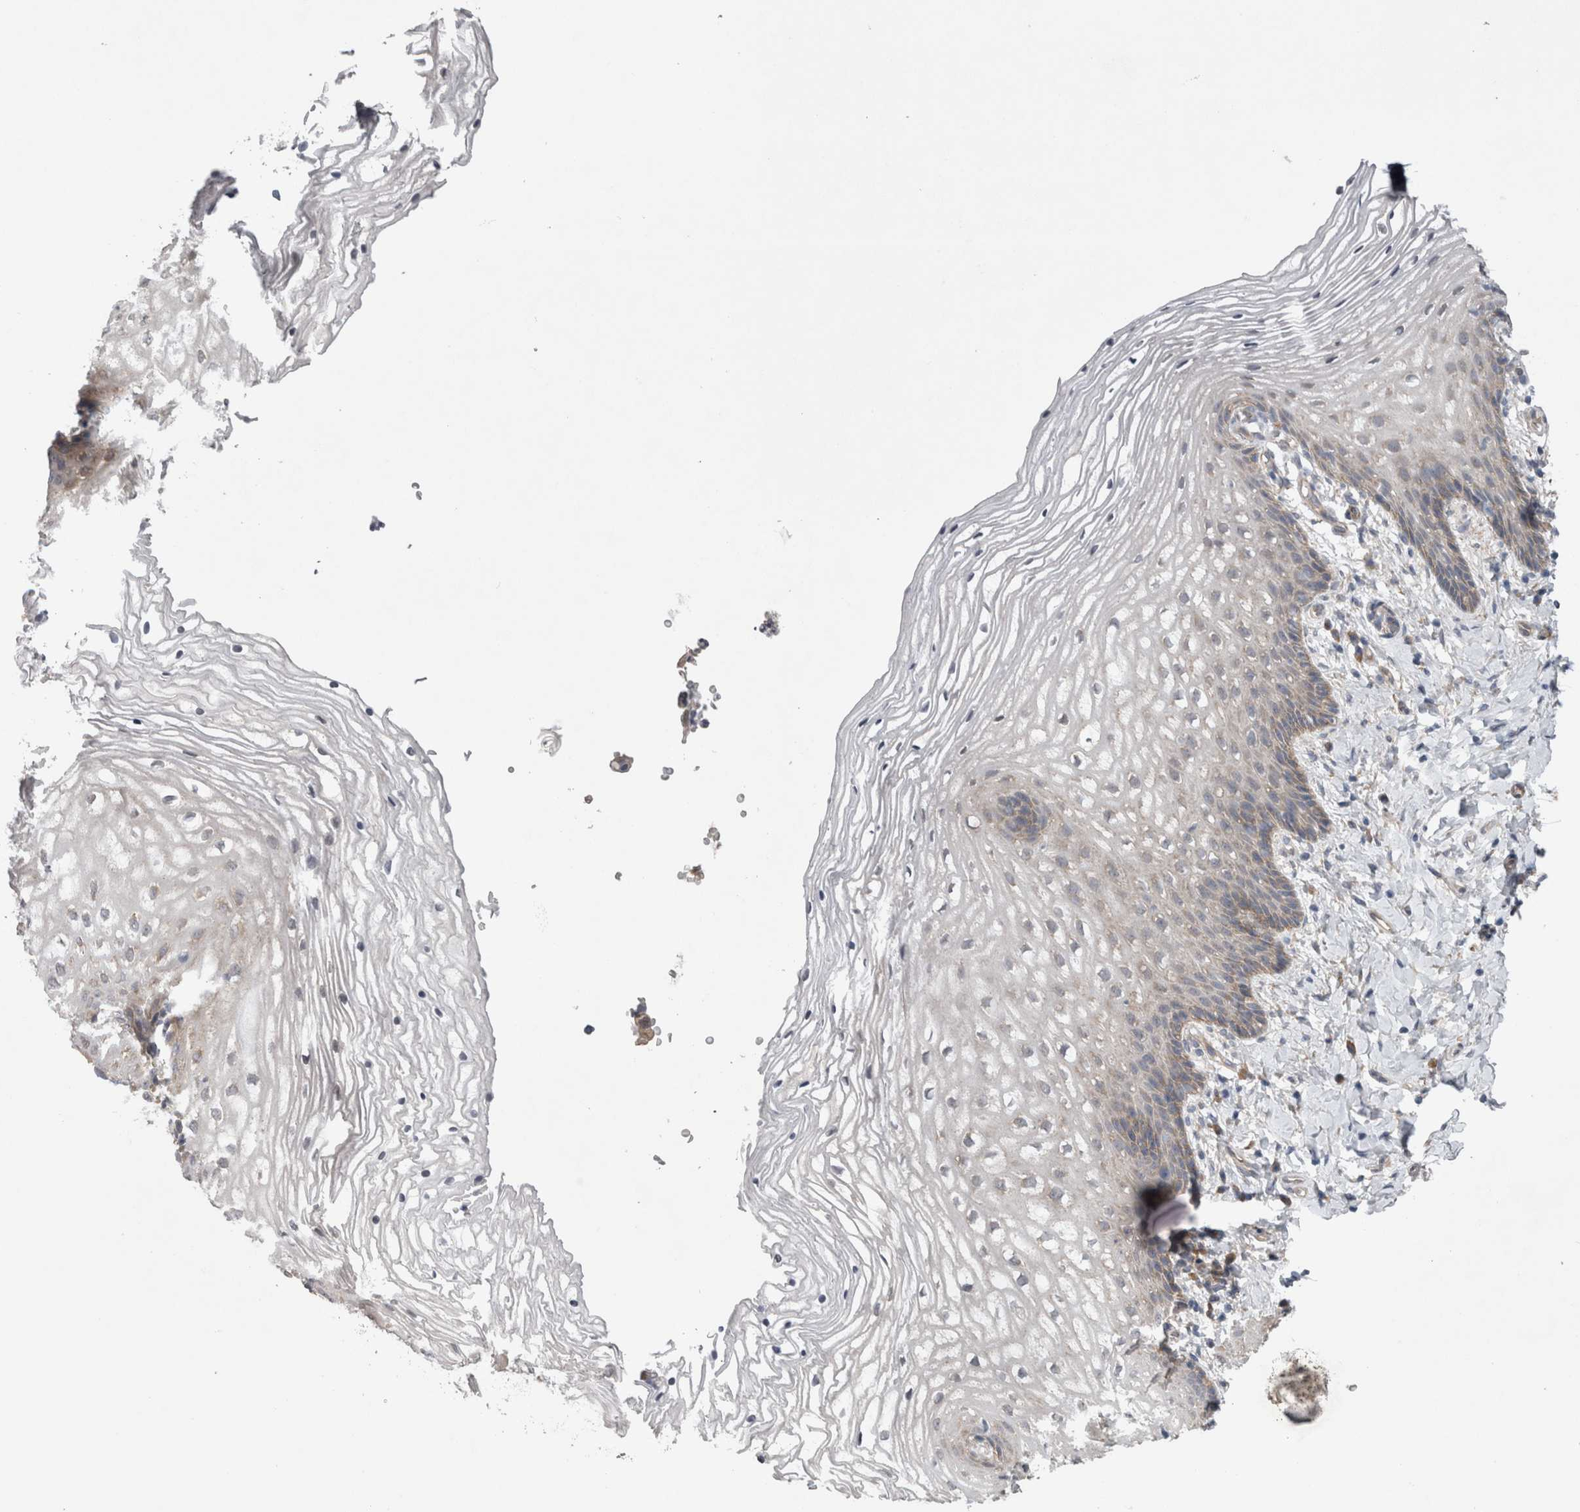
{"staining": {"intensity": "negative", "quantity": "none", "location": "none"}, "tissue": "vagina", "cell_type": "Squamous epithelial cells", "image_type": "normal", "snomed": [{"axis": "morphology", "description": "Normal tissue, NOS"}, {"axis": "topography", "description": "Vagina"}], "caption": "Immunohistochemistry (IHC) of normal vagina displays no staining in squamous epithelial cells. (Stains: DAB (3,3'-diaminobenzidine) immunohistochemistry (IHC) with hematoxylin counter stain, Microscopy: brightfield microscopy at high magnification).", "gene": "DDX6", "patient": {"sex": "female", "age": 60}}